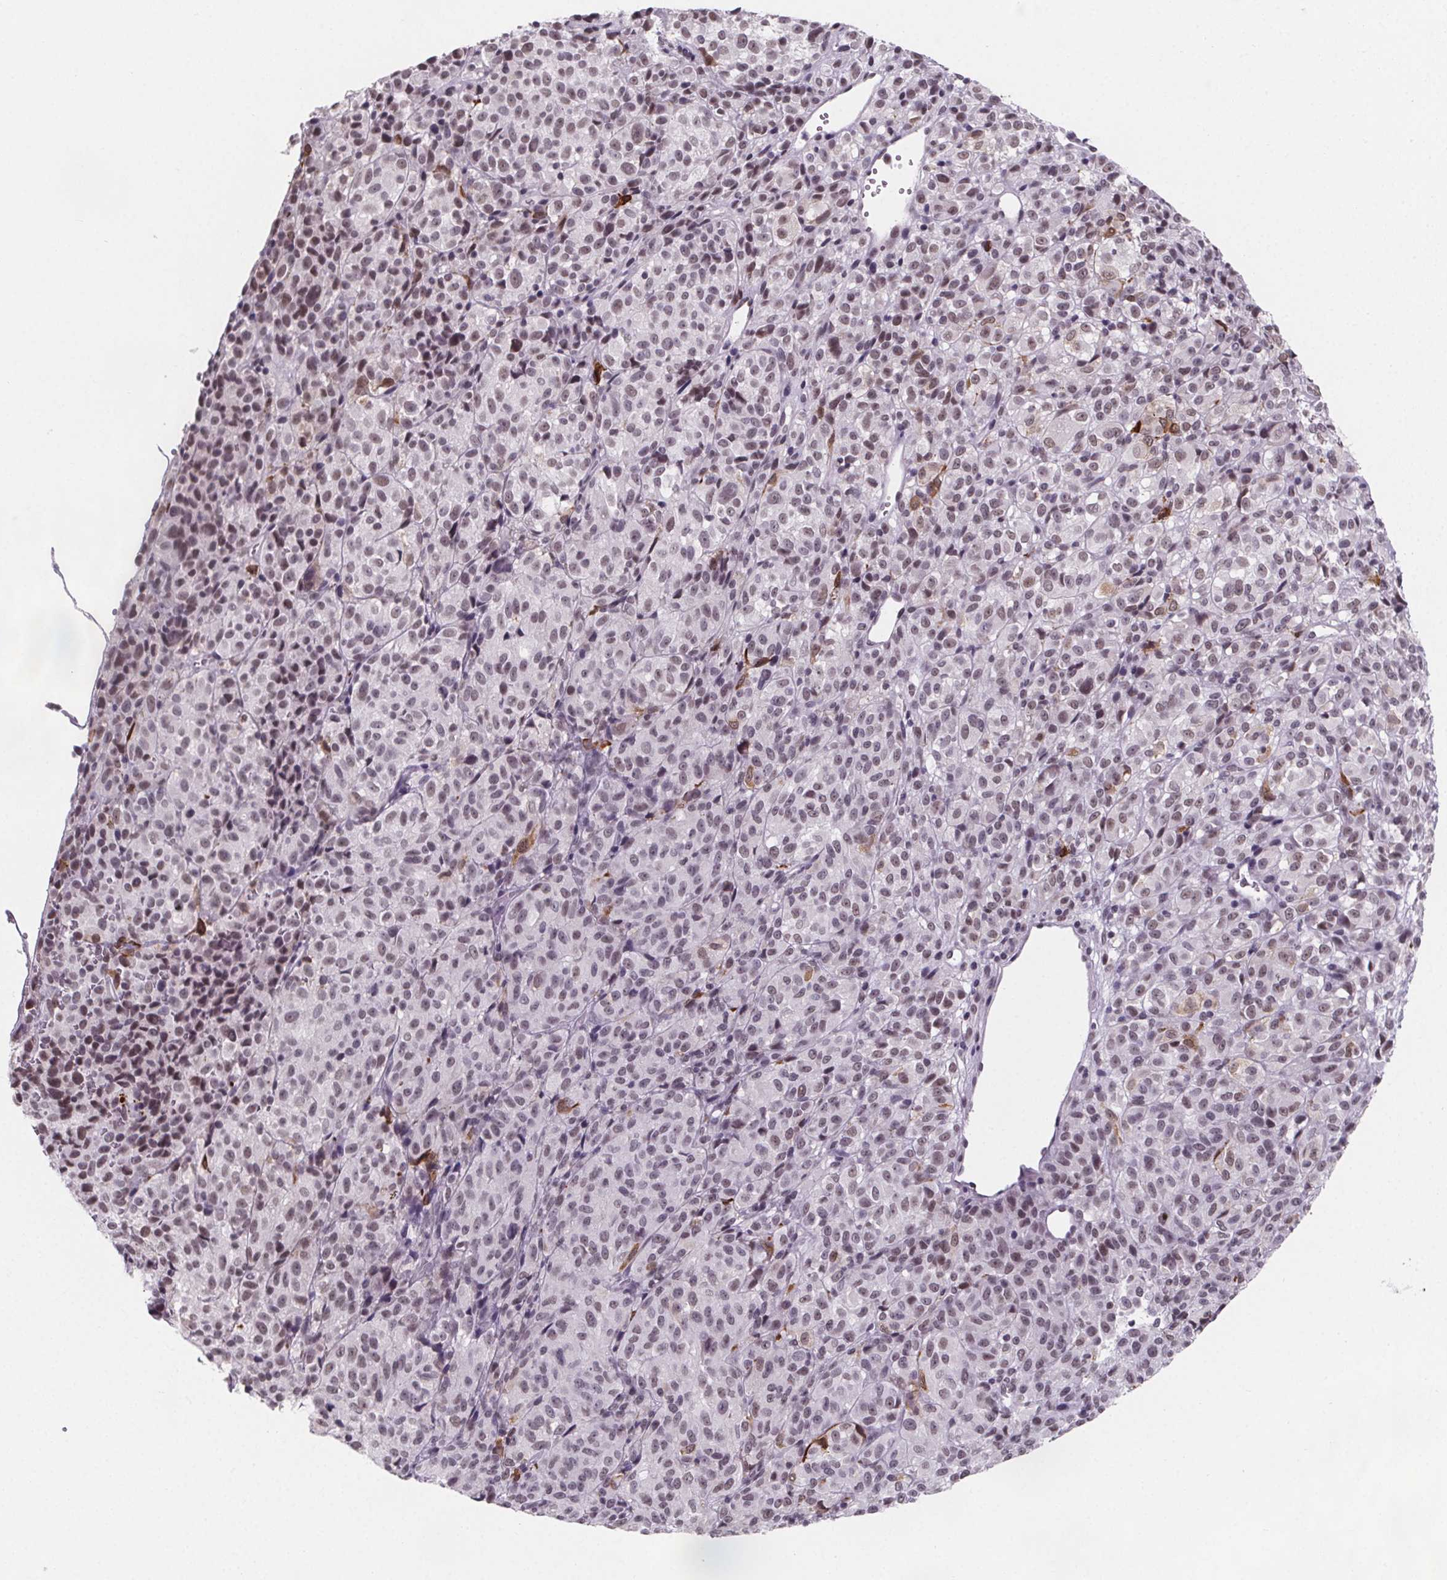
{"staining": {"intensity": "weak", "quantity": "<25%", "location": "nuclear"}, "tissue": "melanoma", "cell_type": "Tumor cells", "image_type": "cancer", "snomed": [{"axis": "morphology", "description": "Malignant melanoma, Metastatic site"}, {"axis": "topography", "description": "Brain"}], "caption": "Photomicrograph shows no significant protein expression in tumor cells of malignant melanoma (metastatic site).", "gene": "ZNF572", "patient": {"sex": "female", "age": 56}}